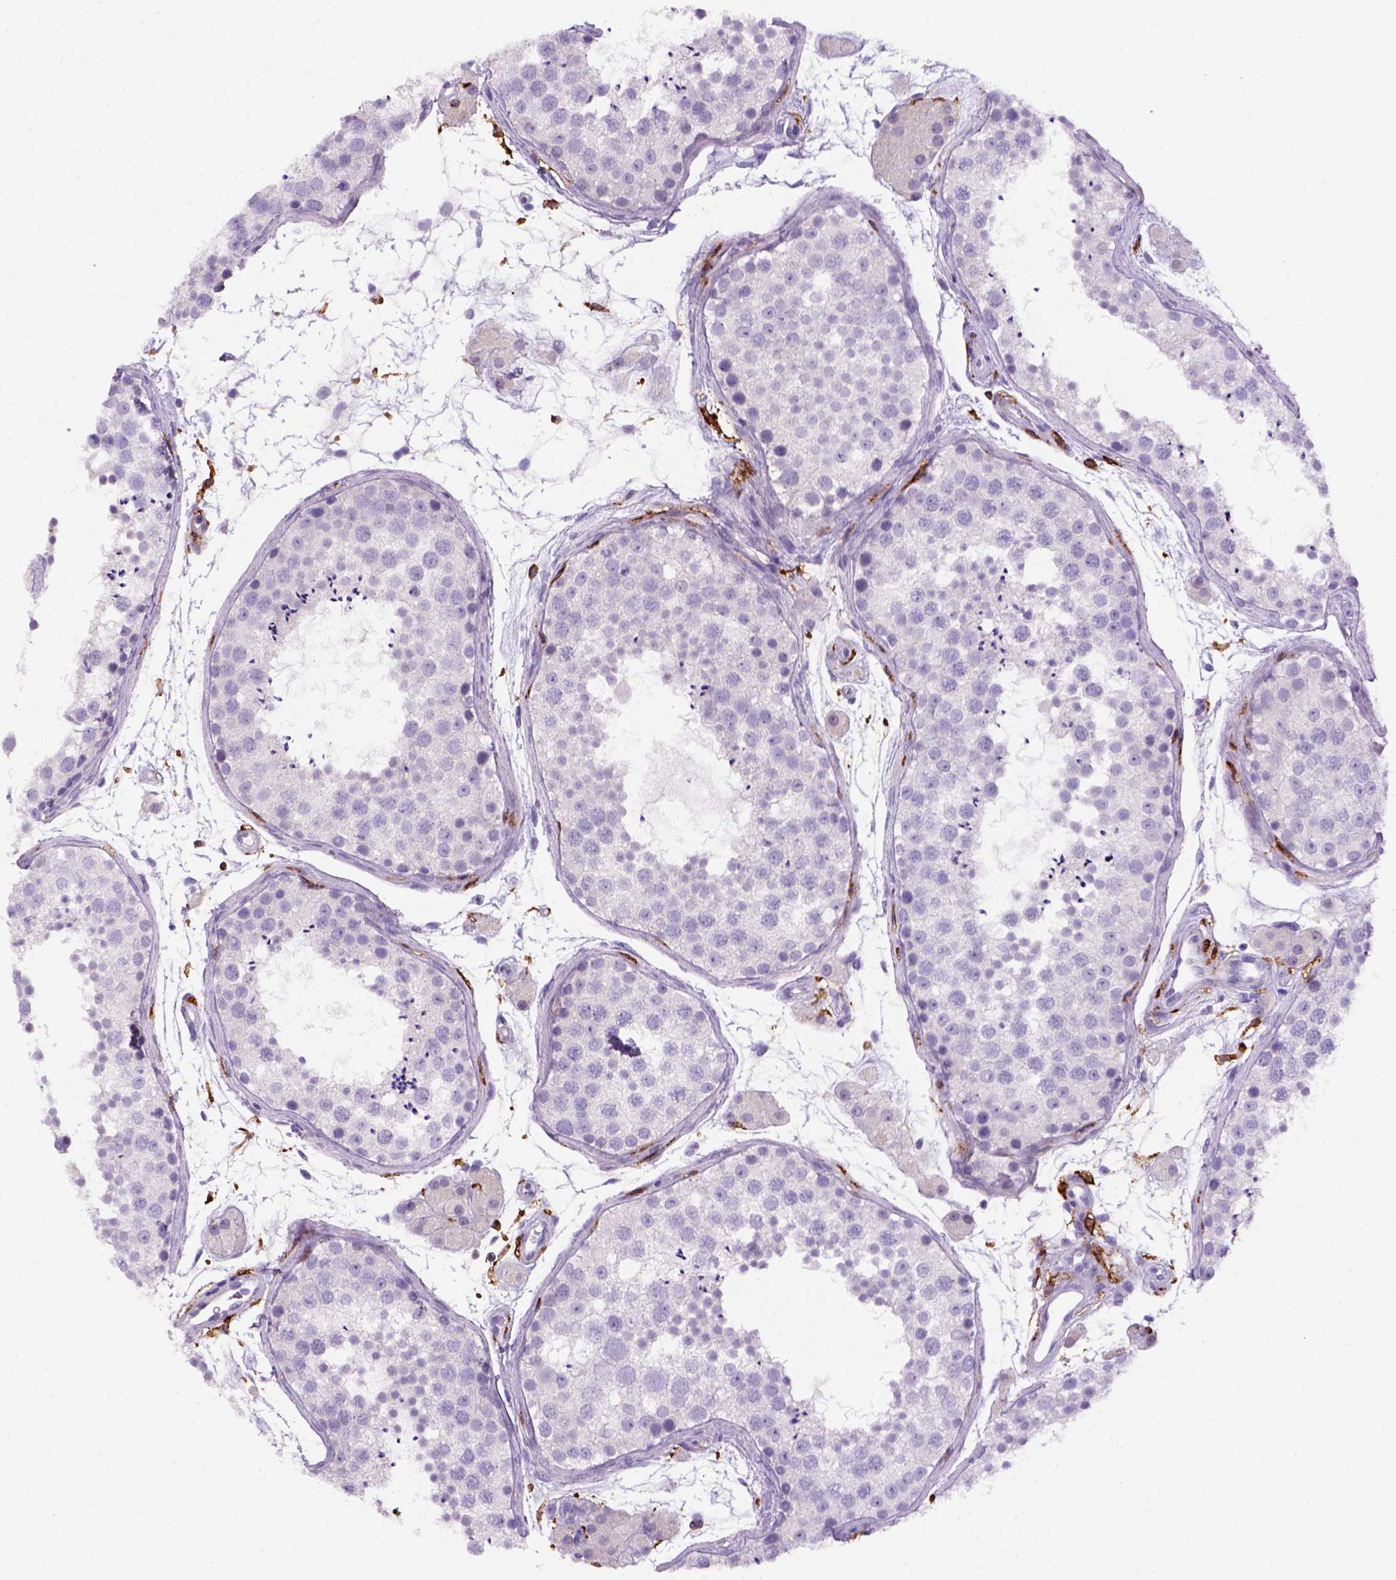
{"staining": {"intensity": "negative", "quantity": "none", "location": "none"}, "tissue": "testis", "cell_type": "Cells in seminiferous ducts", "image_type": "normal", "snomed": [{"axis": "morphology", "description": "Normal tissue, NOS"}, {"axis": "topography", "description": "Testis"}], "caption": "DAB (3,3'-diaminobenzidine) immunohistochemical staining of normal testis exhibits no significant staining in cells in seminiferous ducts.", "gene": "CD14", "patient": {"sex": "male", "age": 41}}